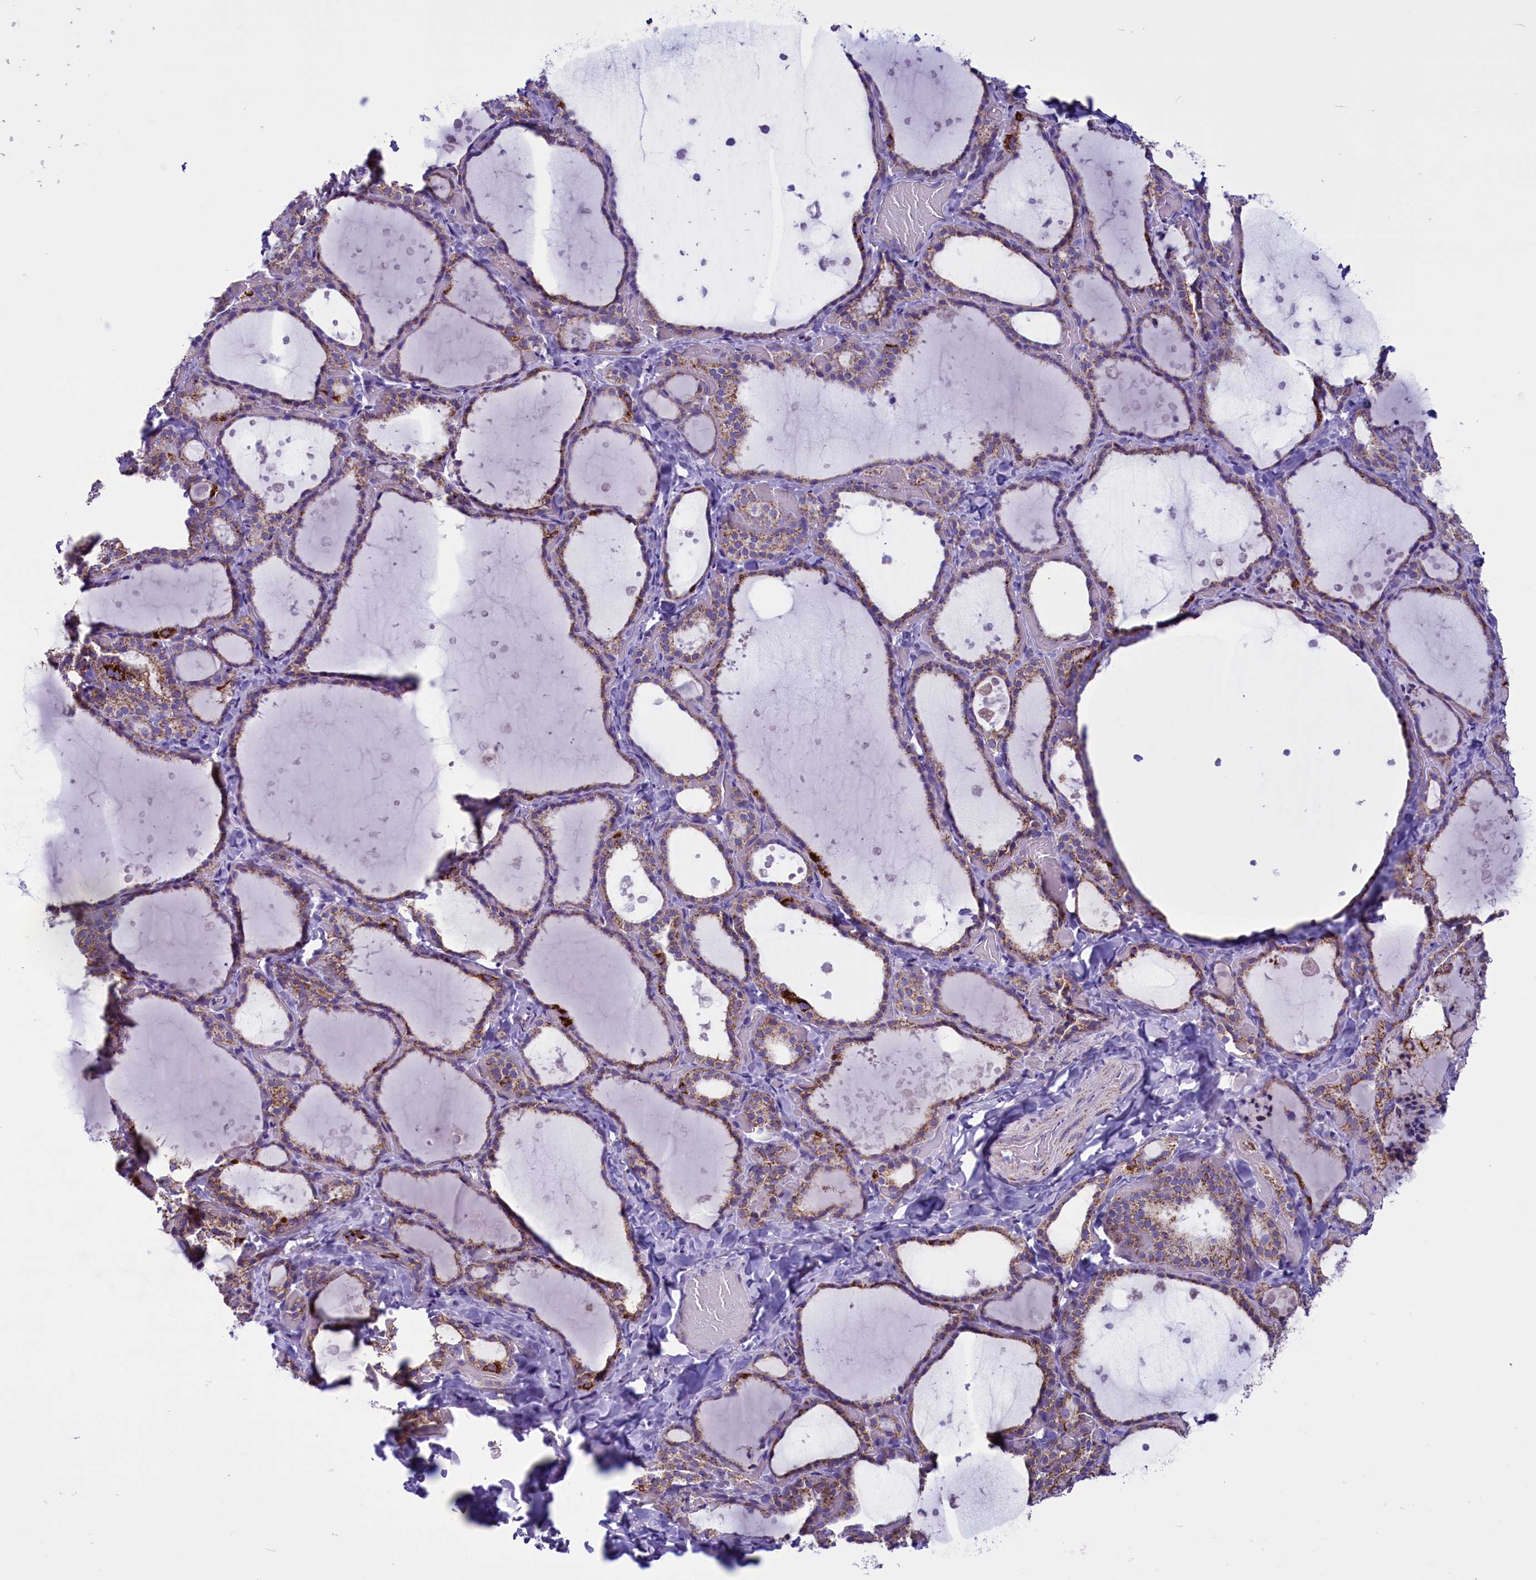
{"staining": {"intensity": "moderate", "quantity": "25%-75%", "location": "cytoplasmic/membranous"}, "tissue": "thyroid gland", "cell_type": "Glandular cells", "image_type": "normal", "snomed": [{"axis": "morphology", "description": "Normal tissue, NOS"}, {"axis": "topography", "description": "Thyroid gland"}], "caption": "Thyroid gland stained with DAB immunohistochemistry shows medium levels of moderate cytoplasmic/membranous staining in approximately 25%-75% of glandular cells. (Brightfield microscopy of DAB IHC at high magnification).", "gene": "ICA1L", "patient": {"sex": "female", "age": 44}}